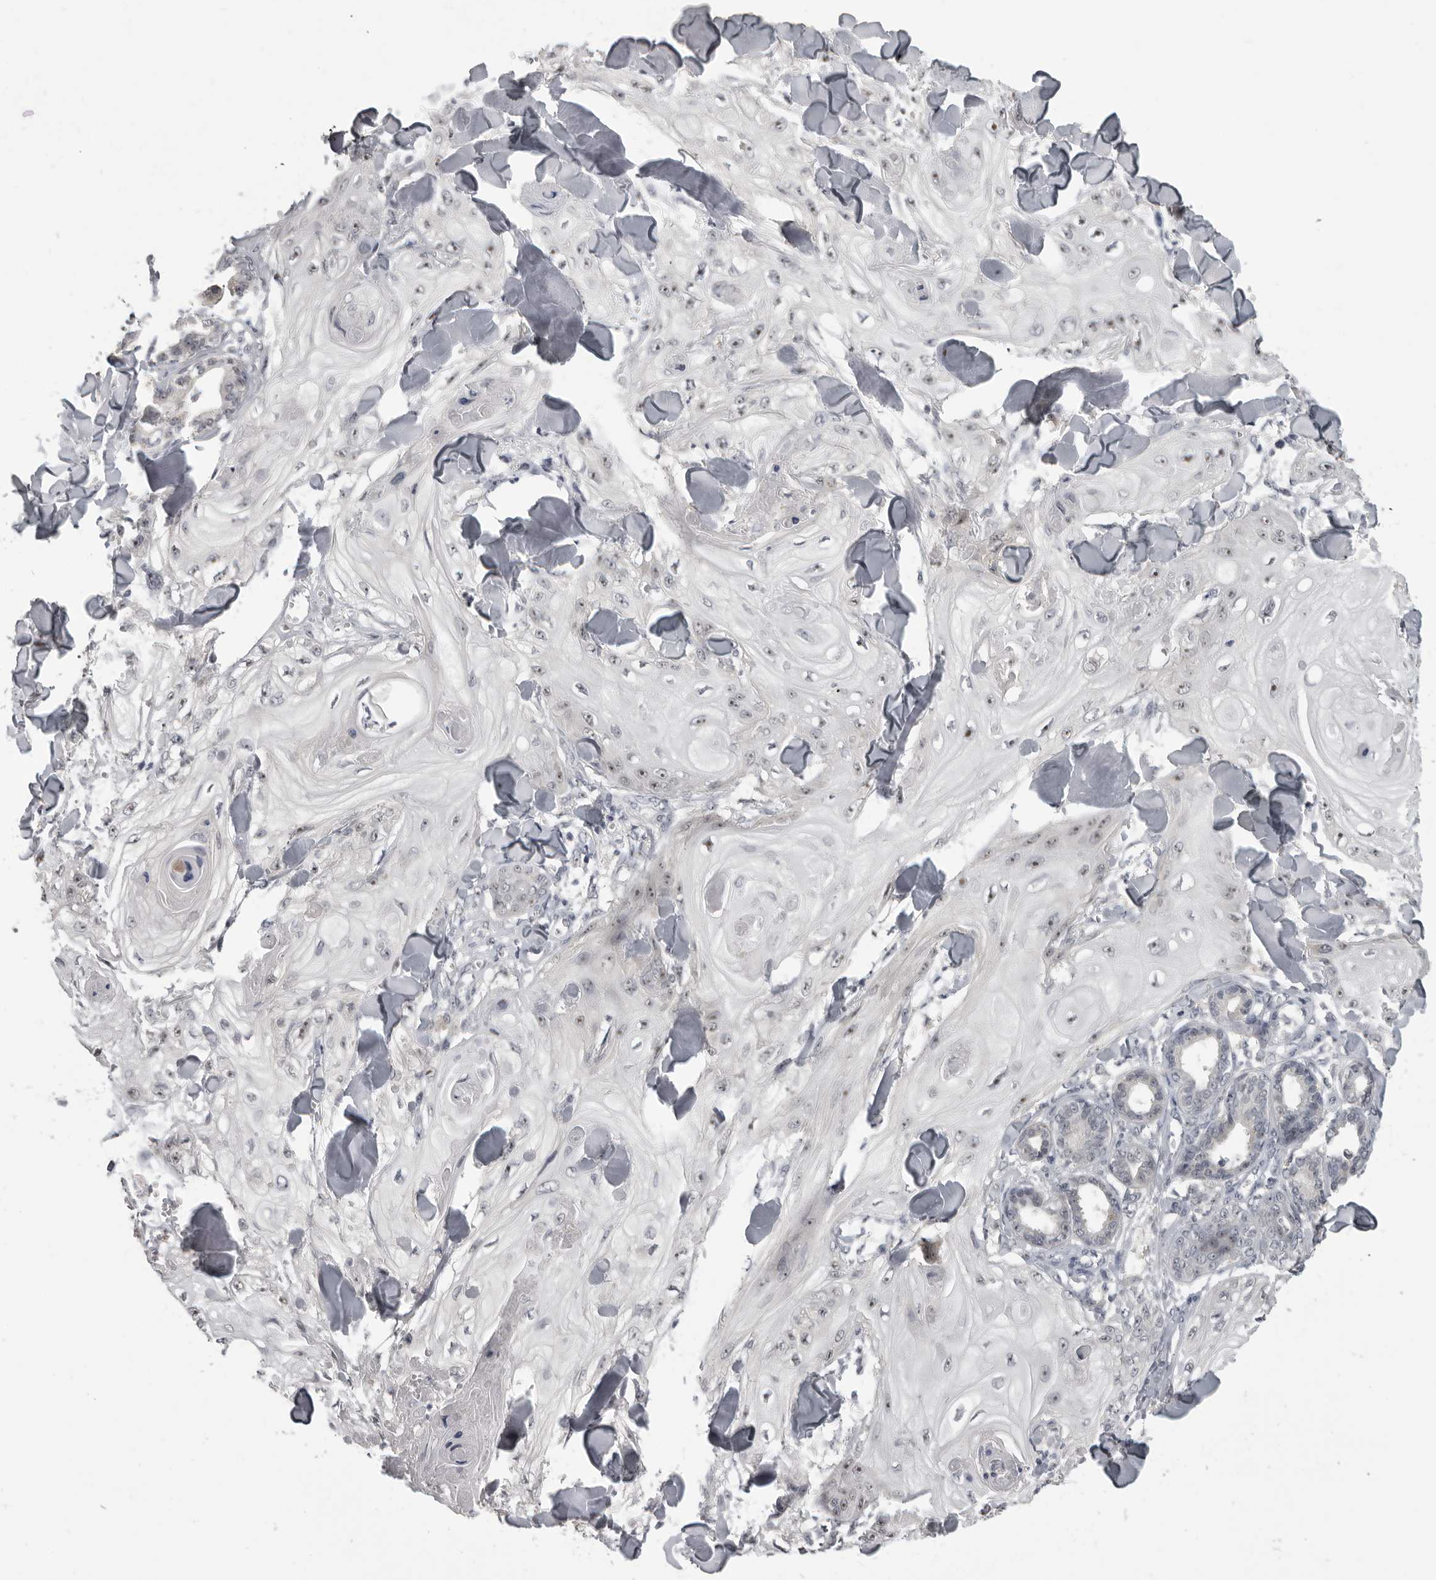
{"staining": {"intensity": "moderate", "quantity": "<25%", "location": "nuclear"}, "tissue": "skin cancer", "cell_type": "Tumor cells", "image_type": "cancer", "snomed": [{"axis": "morphology", "description": "Squamous cell carcinoma, NOS"}, {"axis": "topography", "description": "Skin"}], "caption": "This is an image of immunohistochemistry staining of skin squamous cell carcinoma, which shows moderate staining in the nuclear of tumor cells.", "gene": "MRTO4", "patient": {"sex": "male", "age": 74}}